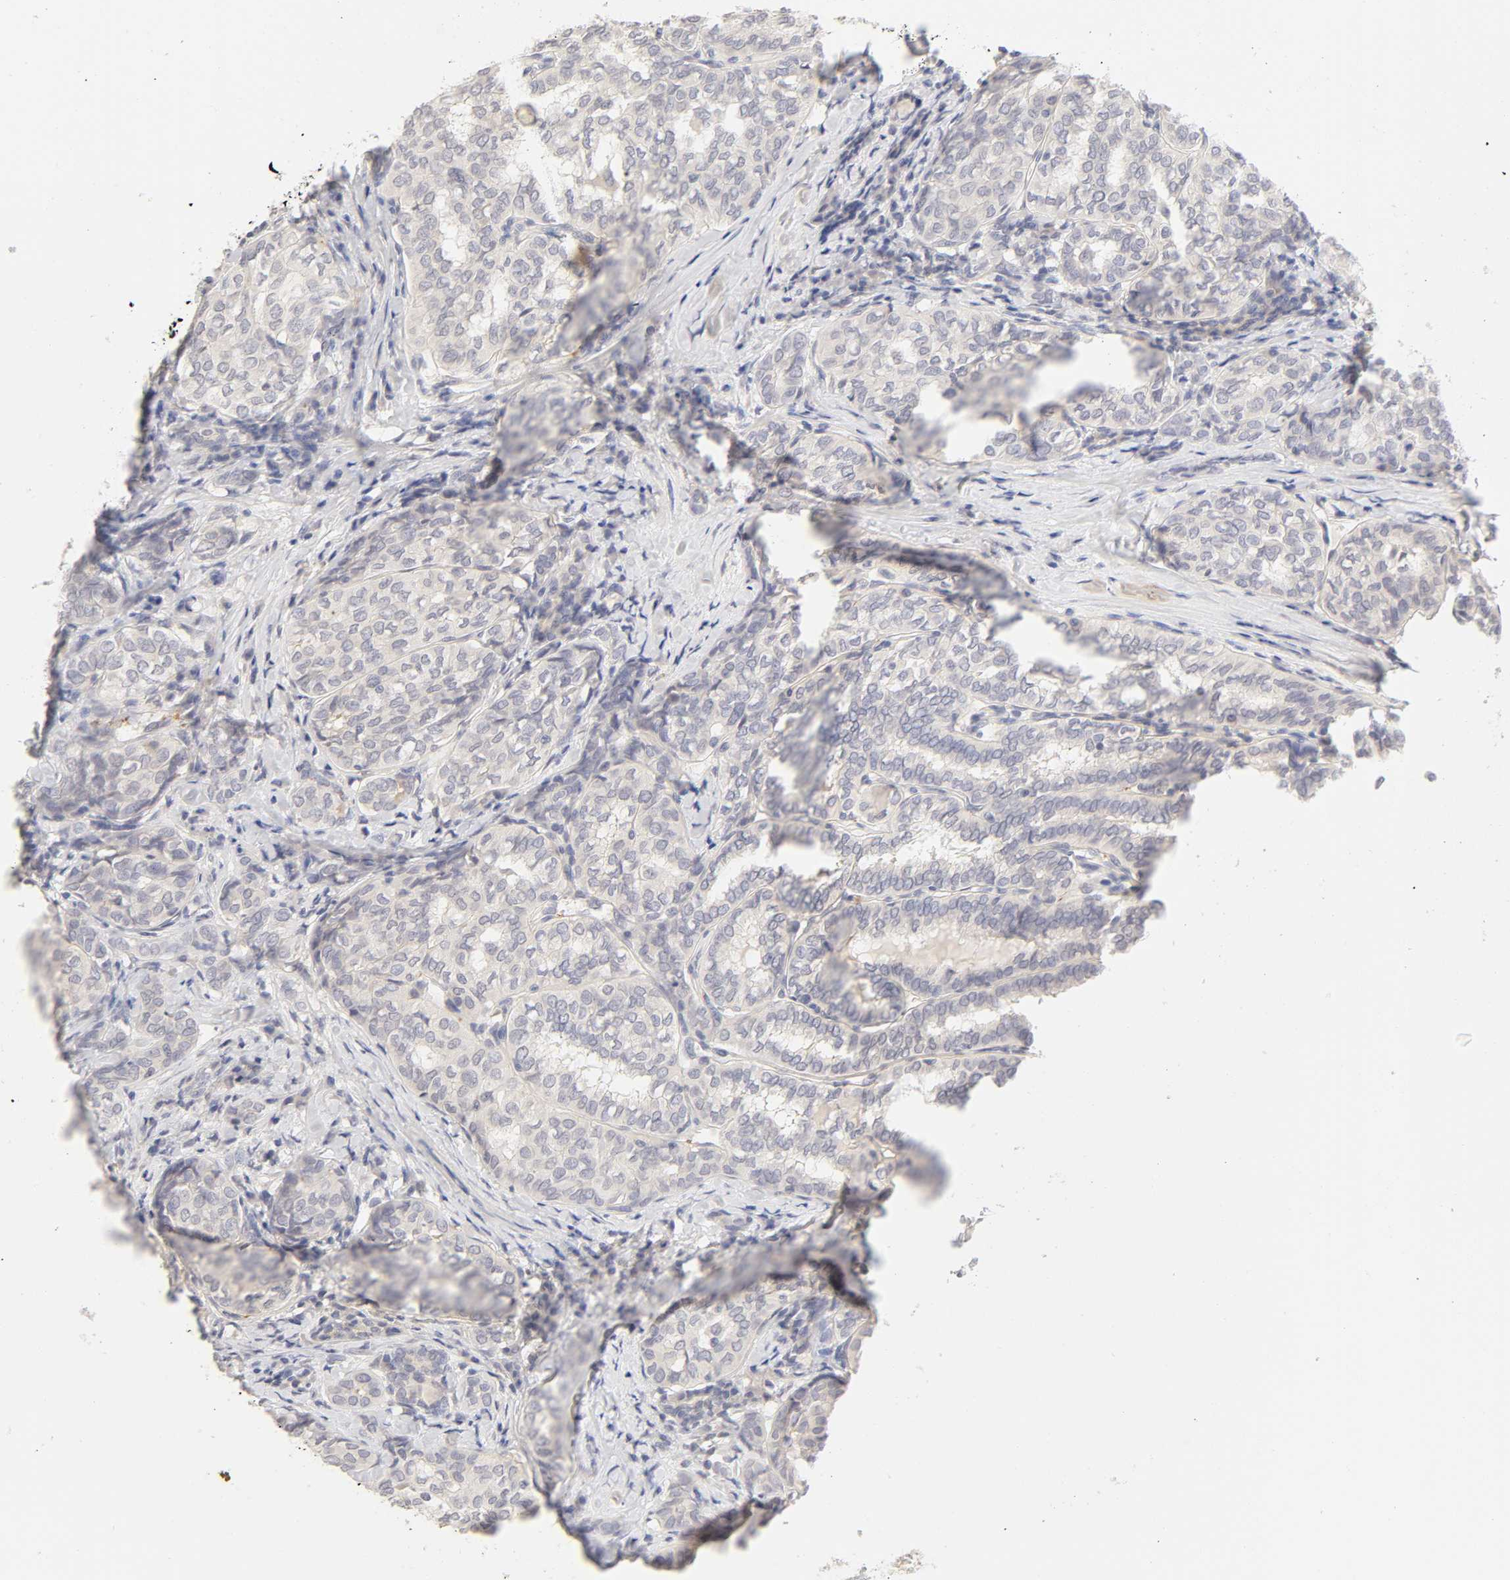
{"staining": {"intensity": "negative", "quantity": "none", "location": "none"}, "tissue": "thyroid cancer", "cell_type": "Tumor cells", "image_type": "cancer", "snomed": [{"axis": "morphology", "description": "Papillary adenocarcinoma, NOS"}, {"axis": "topography", "description": "Thyroid gland"}], "caption": "A micrograph of papillary adenocarcinoma (thyroid) stained for a protein shows no brown staining in tumor cells. (DAB (3,3'-diaminobenzidine) immunohistochemistry (IHC) visualized using brightfield microscopy, high magnification).", "gene": "CYP4B1", "patient": {"sex": "female", "age": 30}}